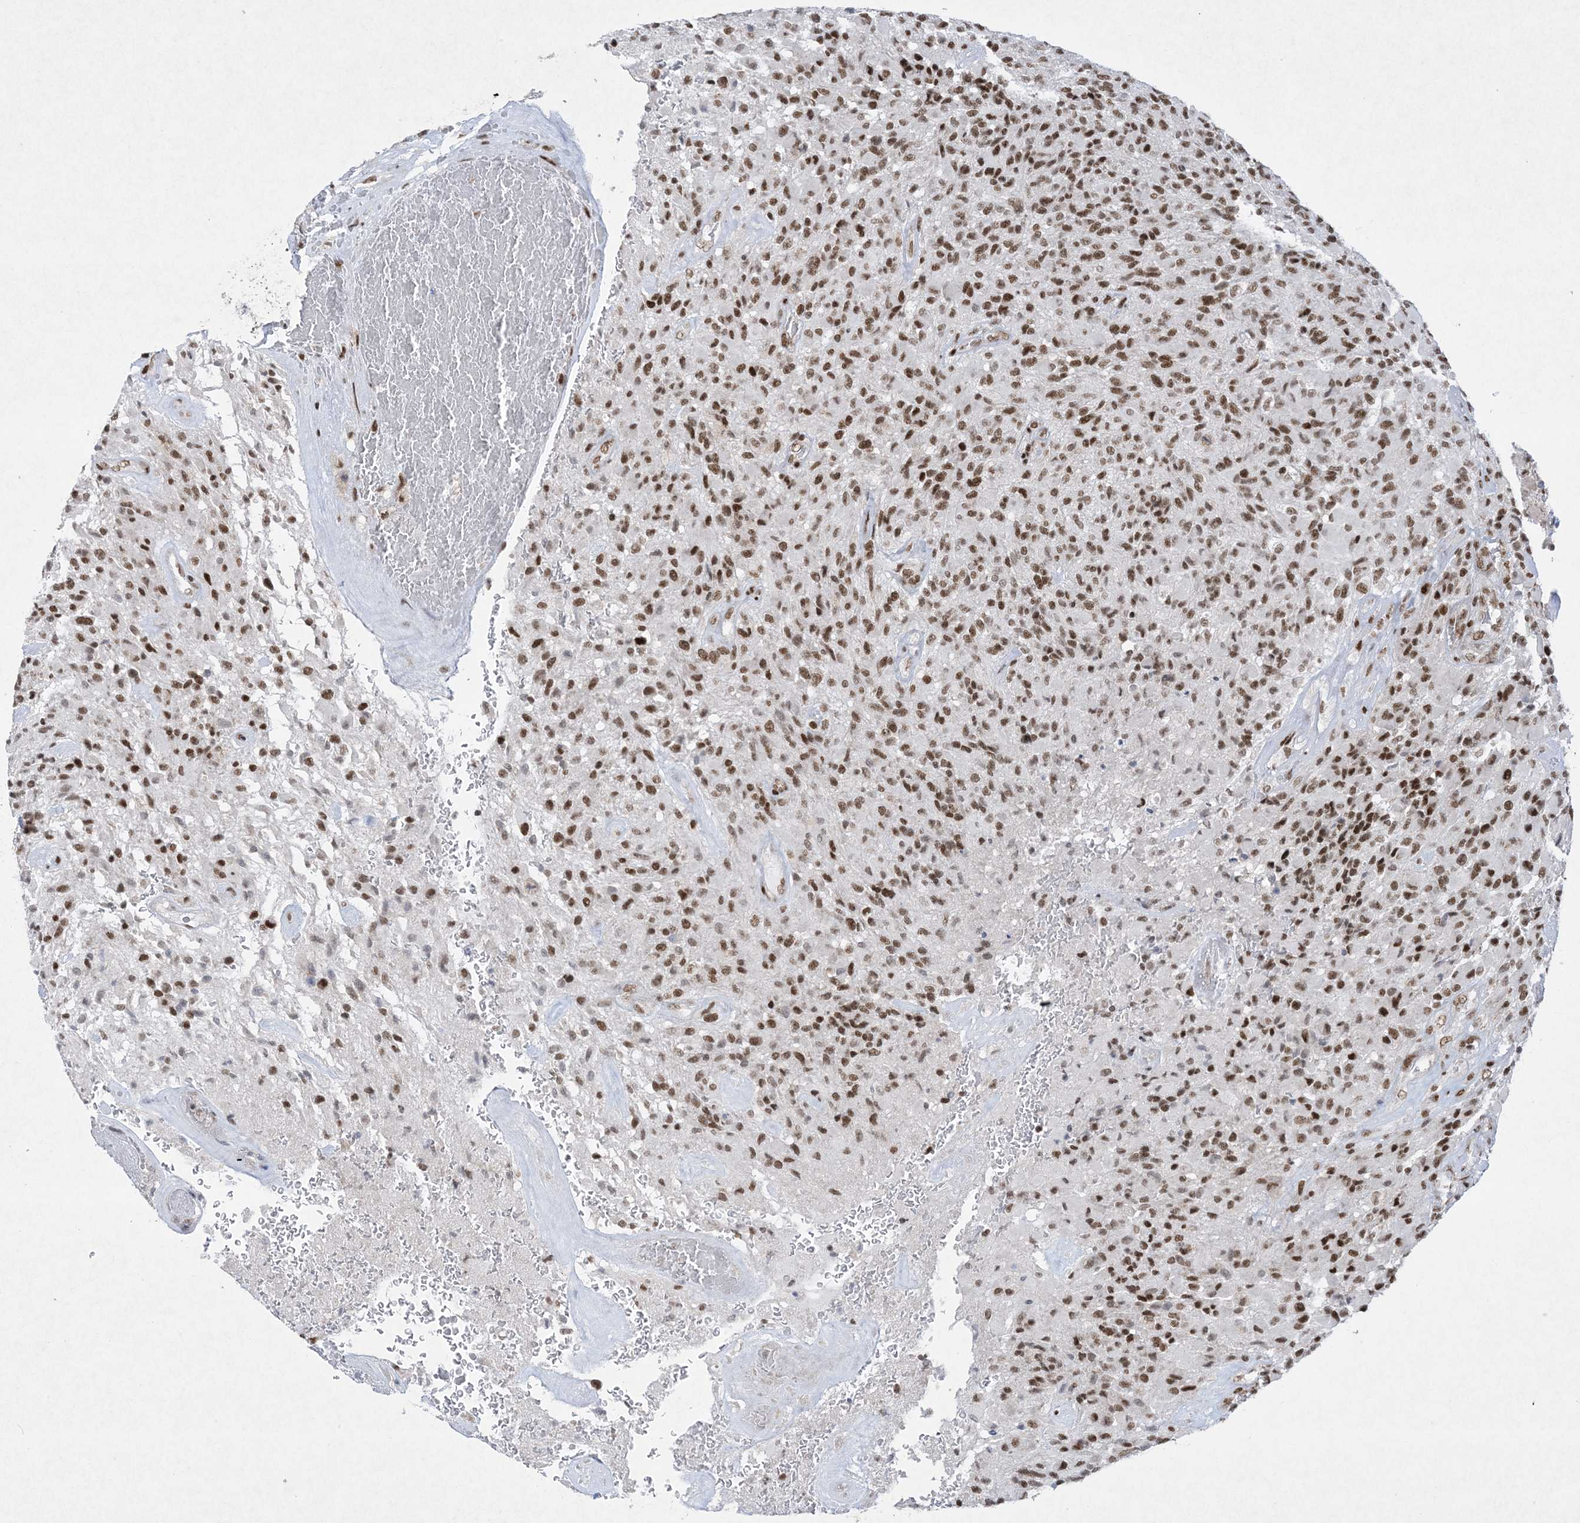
{"staining": {"intensity": "moderate", "quantity": ">75%", "location": "nuclear"}, "tissue": "glioma", "cell_type": "Tumor cells", "image_type": "cancer", "snomed": [{"axis": "morphology", "description": "Glioma, malignant, High grade"}, {"axis": "topography", "description": "Brain"}], "caption": "Immunohistochemical staining of glioma displays medium levels of moderate nuclear expression in about >75% of tumor cells.", "gene": "PKNOX2", "patient": {"sex": "male", "age": 71}}